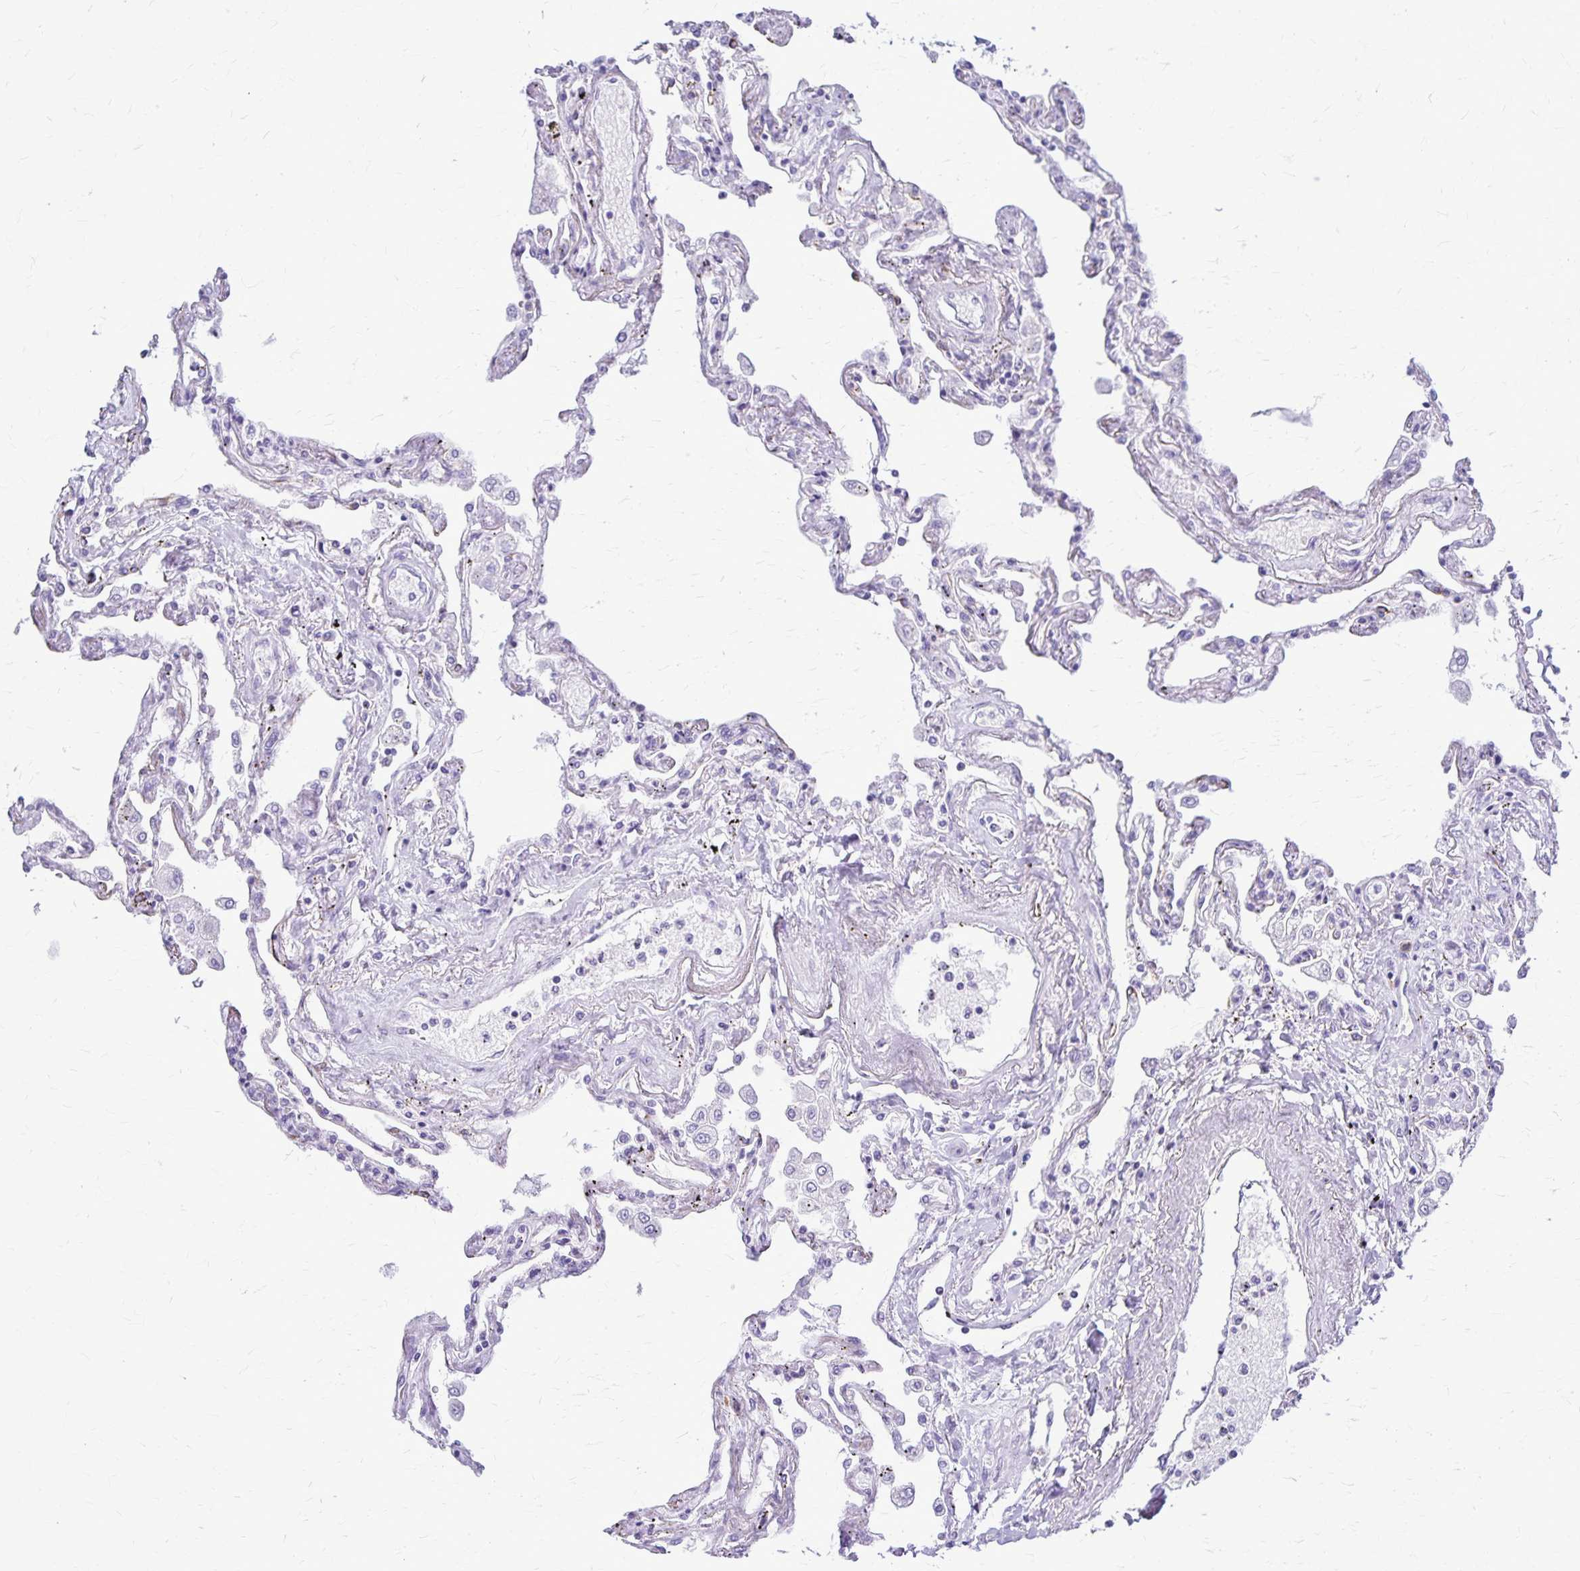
{"staining": {"intensity": "negative", "quantity": "none", "location": "none"}, "tissue": "lung", "cell_type": "Alveolar cells", "image_type": "normal", "snomed": [{"axis": "morphology", "description": "Normal tissue, NOS"}, {"axis": "morphology", "description": "Adenocarcinoma, NOS"}, {"axis": "topography", "description": "Cartilage tissue"}, {"axis": "topography", "description": "Lung"}], "caption": "Histopathology image shows no significant protein positivity in alveolar cells of unremarkable lung.", "gene": "RTN1", "patient": {"sex": "female", "age": 67}}